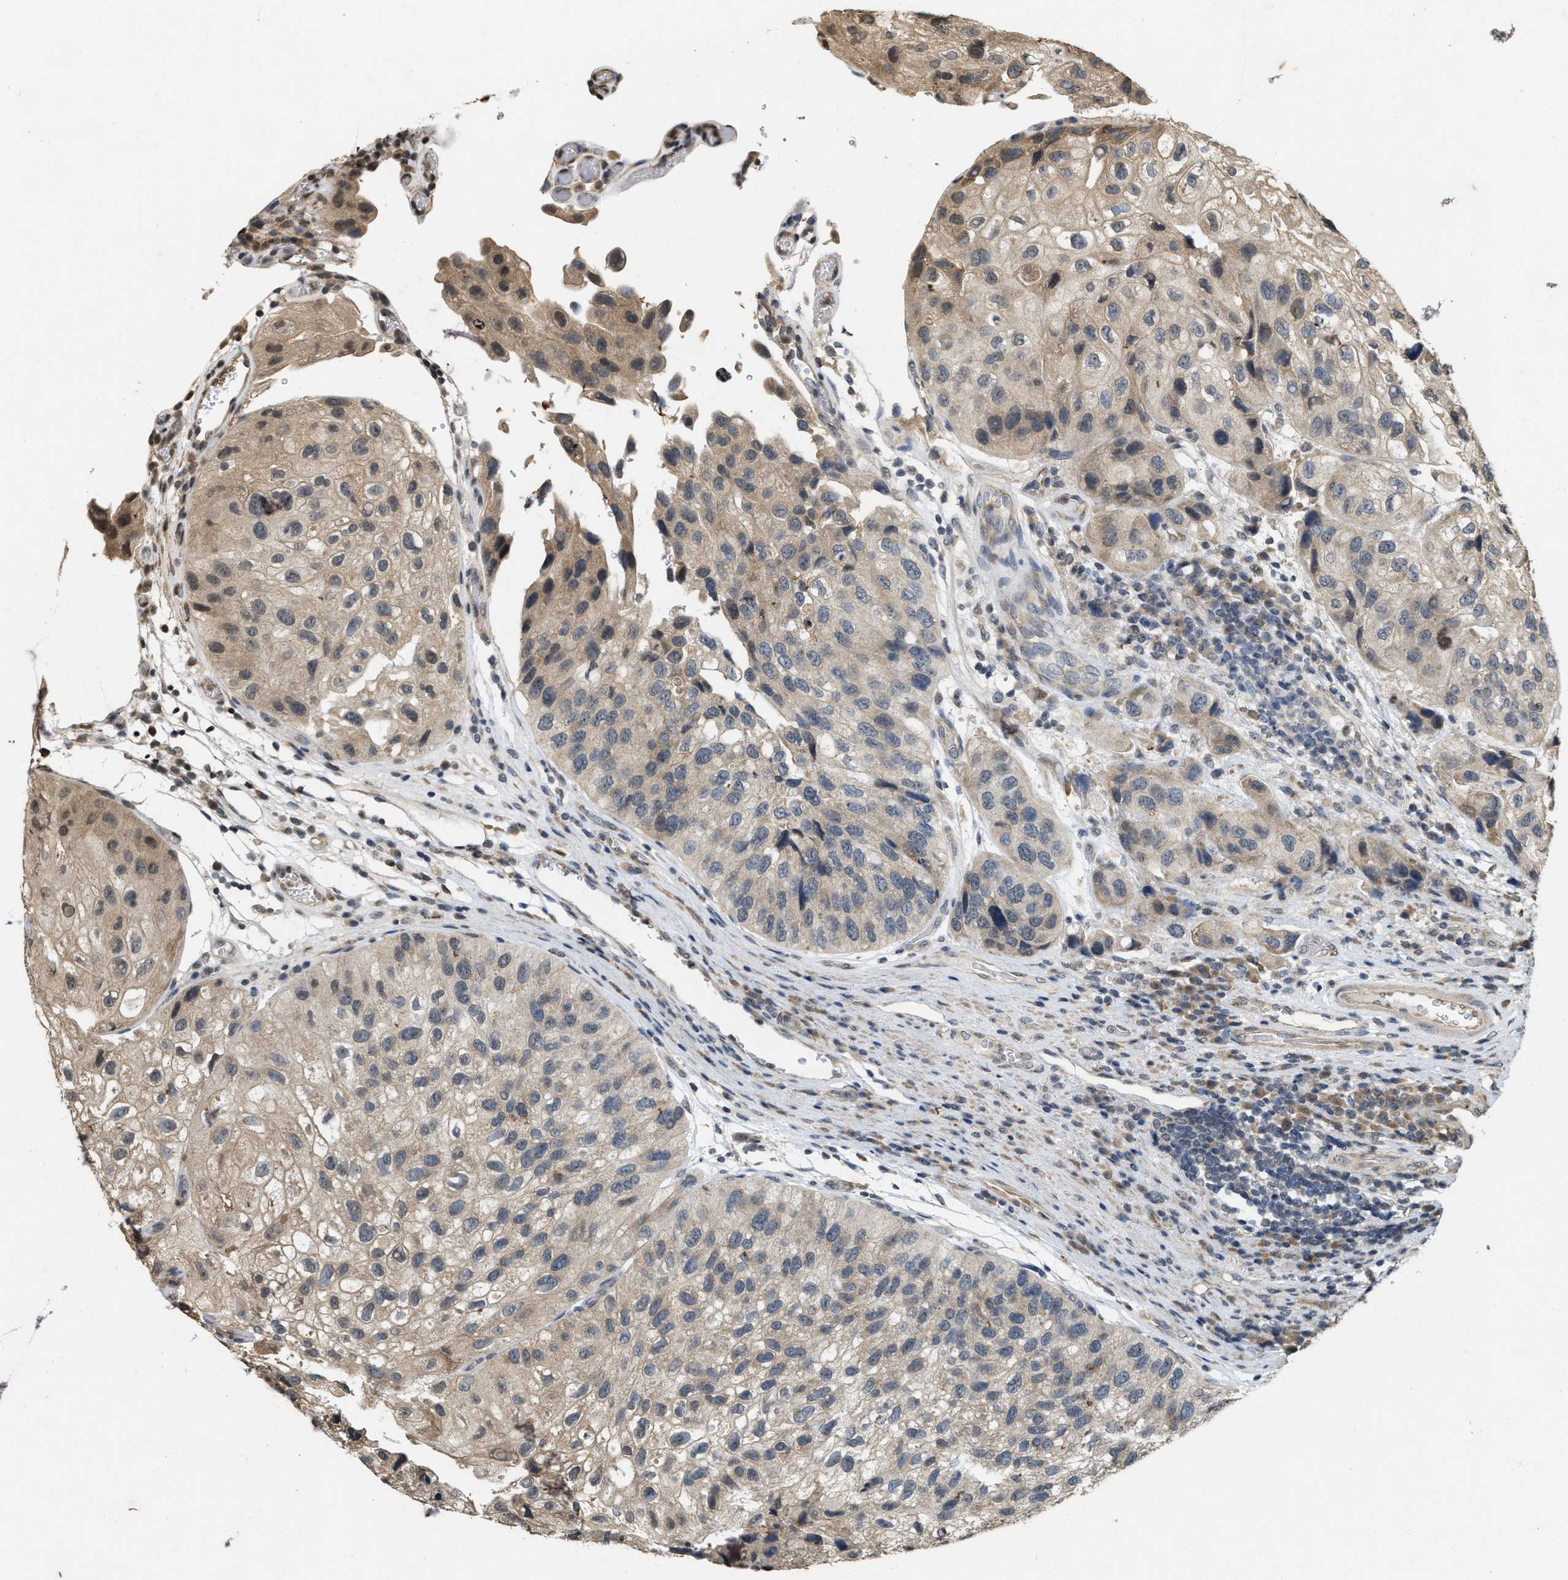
{"staining": {"intensity": "weak", "quantity": "25%-75%", "location": "cytoplasmic/membranous"}, "tissue": "urothelial cancer", "cell_type": "Tumor cells", "image_type": "cancer", "snomed": [{"axis": "morphology", "description": "Urothelial carcinoma, High grade"}, {"axis": "topography", "description": "Urinary bladder"}], "caption": "Brown immunohistochemical staining in human urothelial cancer reveals weak cytoplasmic/membranous positivity in approximately 25%-75% of tumor cells. (DAB (3,3'-diaminobenzidine) IHC with brightfield microscopy, high magnification).", "gene": "KIF21A", "patient": {"sex": "female", "age": 64}}